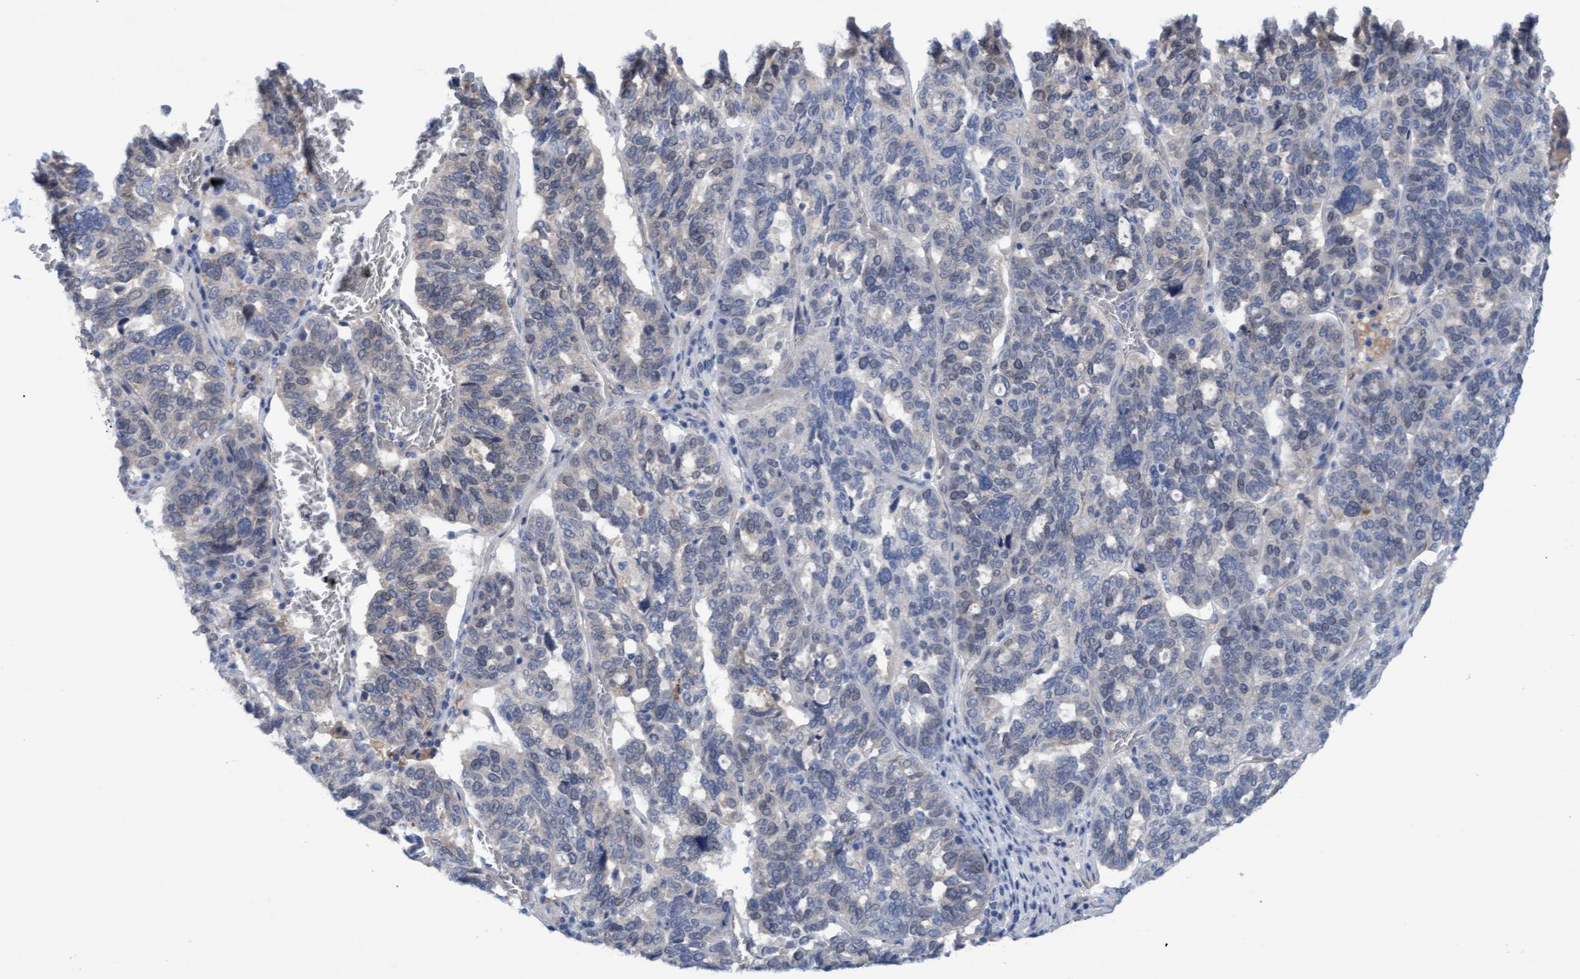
{"staining": {"intensity": "weak", "quantity": "<25%", "location": "cytoplasmic/membranous"}, "tissue": "ovarian cancer", "cell_type": "Tumor cells", "image_type": "cancer", "snomed": [{"axis": "morphology", "description": "Cystadenocarcinoma, serous, NOS"}, {"axis": "topography", "description": "Ovary"}], "caption": "Photomicrograph shows no protein expression in tumor cells of ovarian cancer (serous cystadenocarcinoma) tissue.", "gene": "STXBP1", "patient": {"sex": "female", "age": 59}}